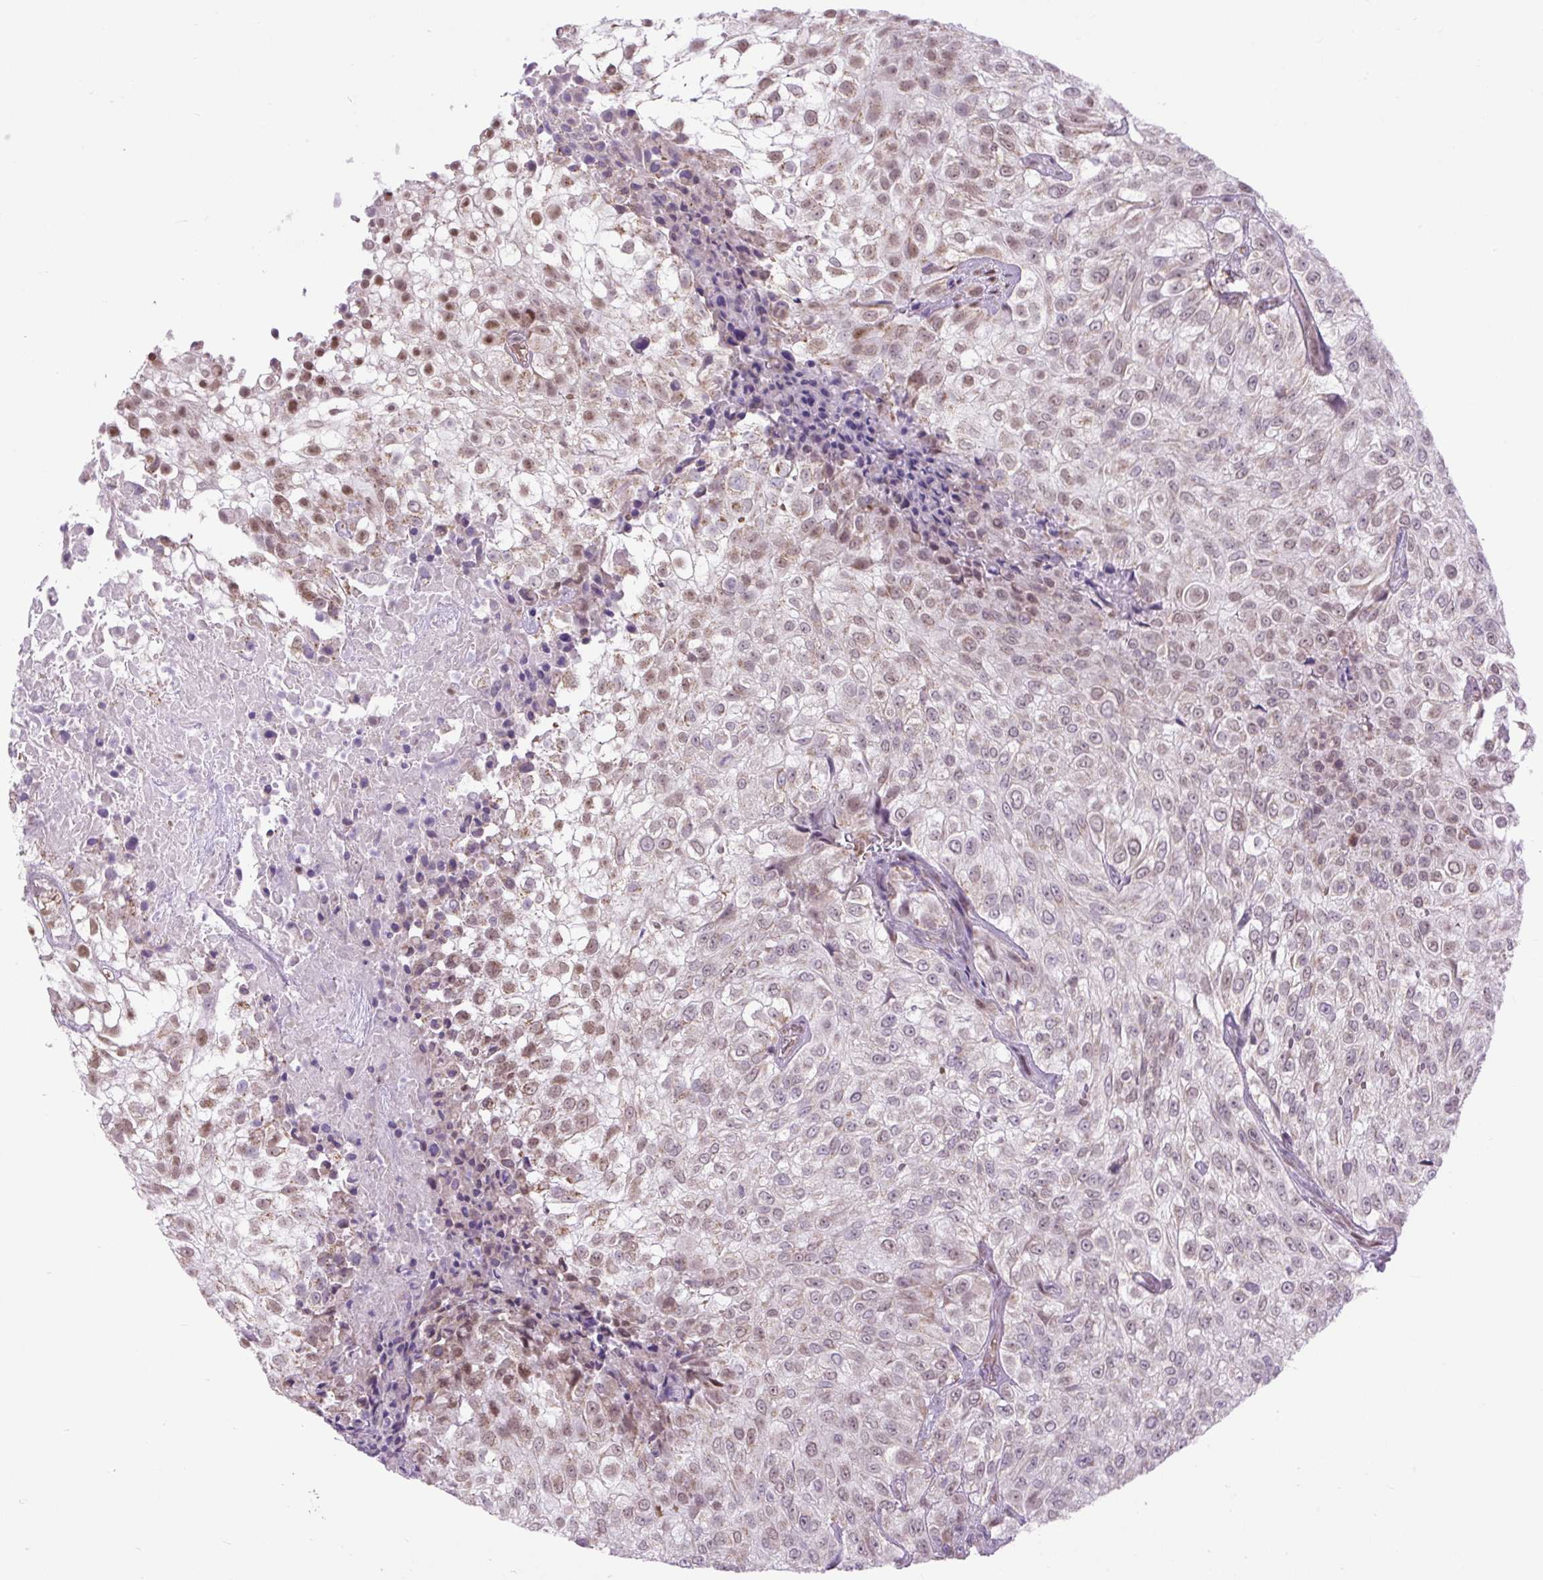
{"staining": {"intensity": "moderate", "quantity": "25%-75%", "location": "nuclear"}, "tissue": "urothelial cancer", "cell_type": "Tumor cells", "image_type": "cancer", "snomed": [{"axis": "morphology", "description": "Urothelial carcinoma, High grade"}, {"axis": "topography", "description": "Urinary bladder"}], "caption": "The photomicrograph demonstrates a brown stain indicating the presence of a protein in the nuclear of tumor cells in urothelial carcinoma (high-grade). (Stains: DAB in brown, nuclei in blue, Microscopy: brightfield microscopy at high magnification).", "gene": "SCO2", "patient": {"sex": "male", "age": 56}}